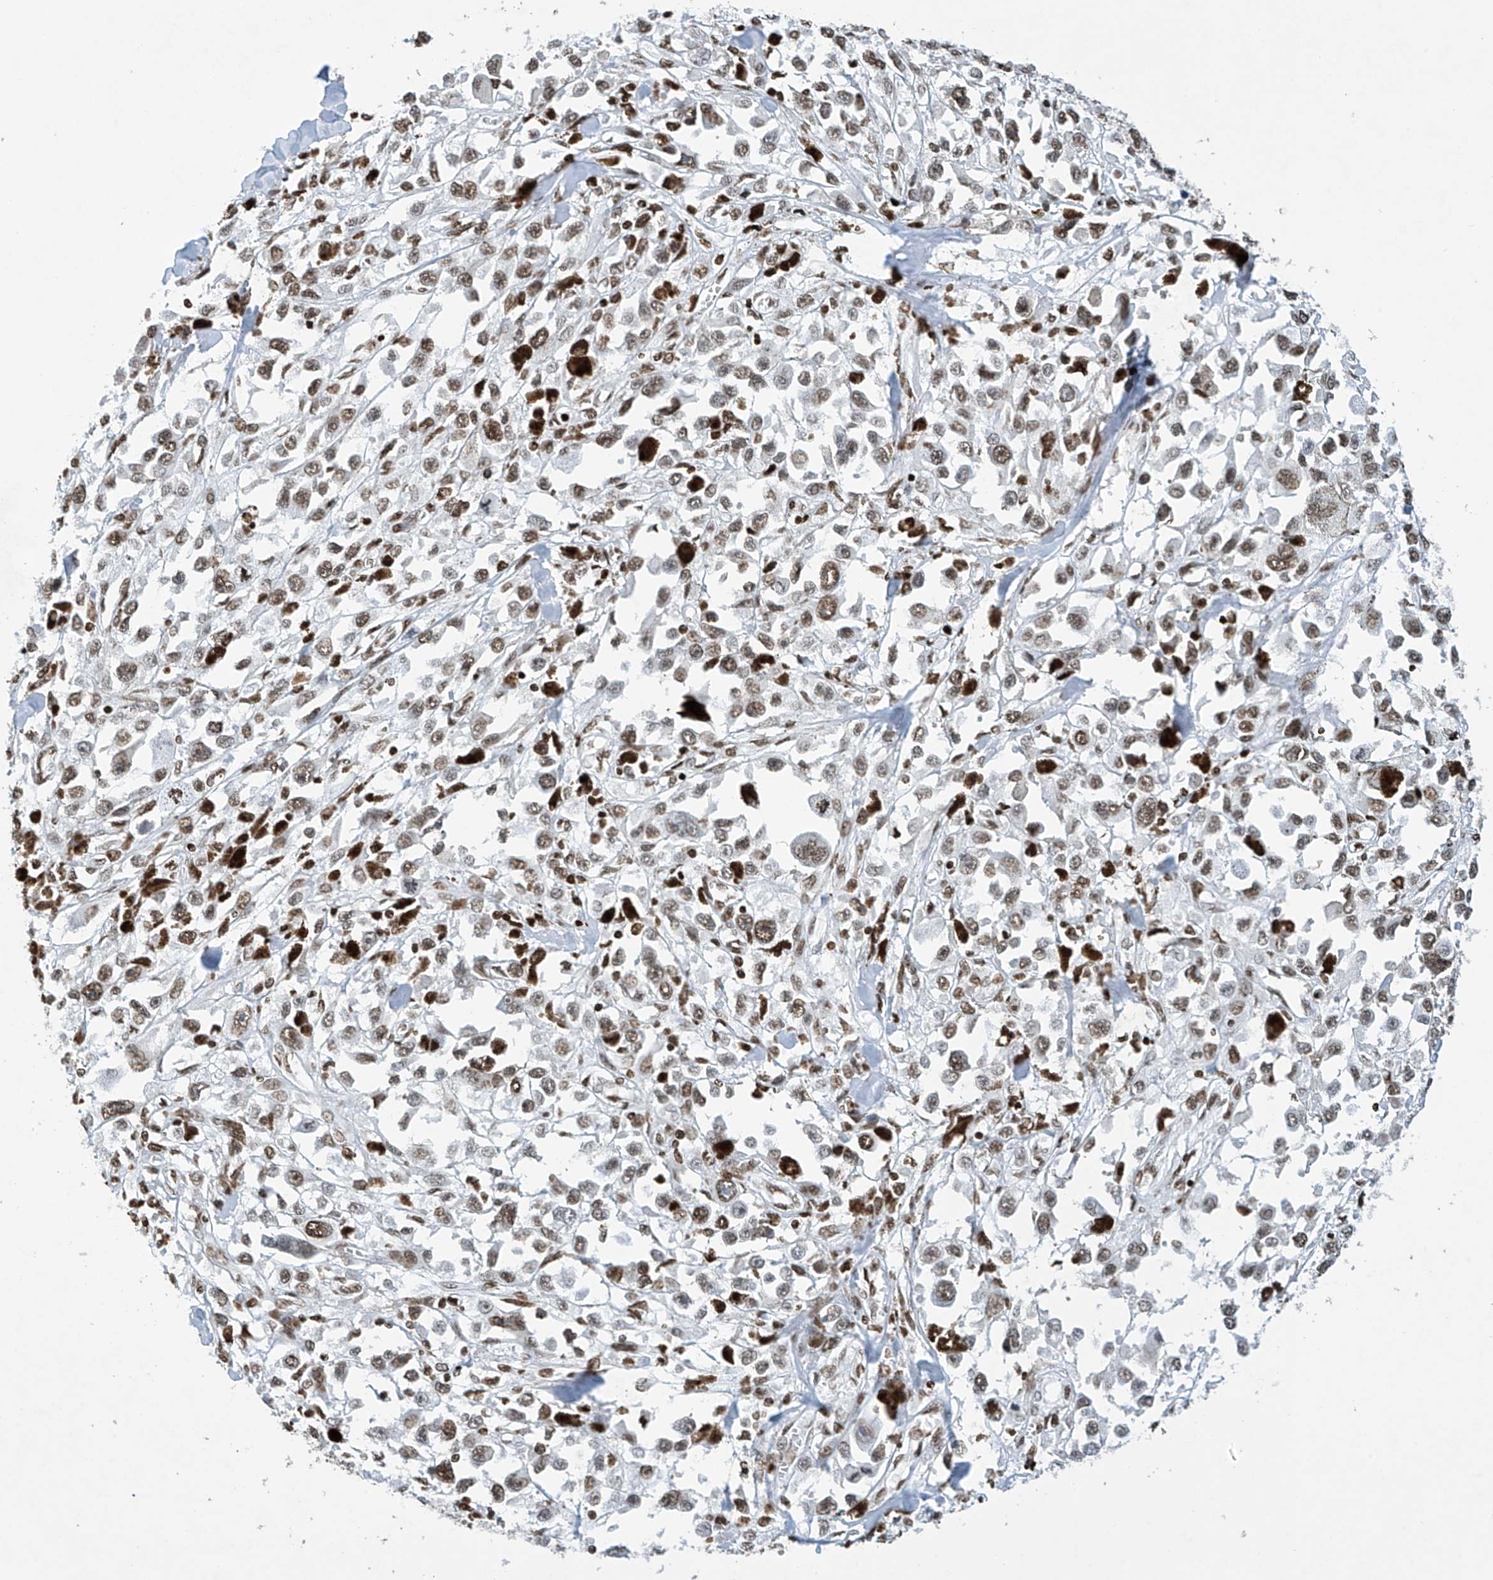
{"staining": {"intensity": "moderate", "quantity": ">75%", "location": "nuclear"}, "tissue": "melanoma", "cell_type": "Tumor cells", "image_type": "cancer", "snomed": [{"axis": "morphology", "description": "Malignant melanoma, Metastatic site"}, {"axis": "topography", "description": "Lymph node"}], "caption": "Immunohistochemistry (IHC) of human melanoma exhibits medium levels of moderate nuclear positivity in about >75% of tumor cells.", "gene": "H4C16", "patient": {"sex": "male", "age": 59}}